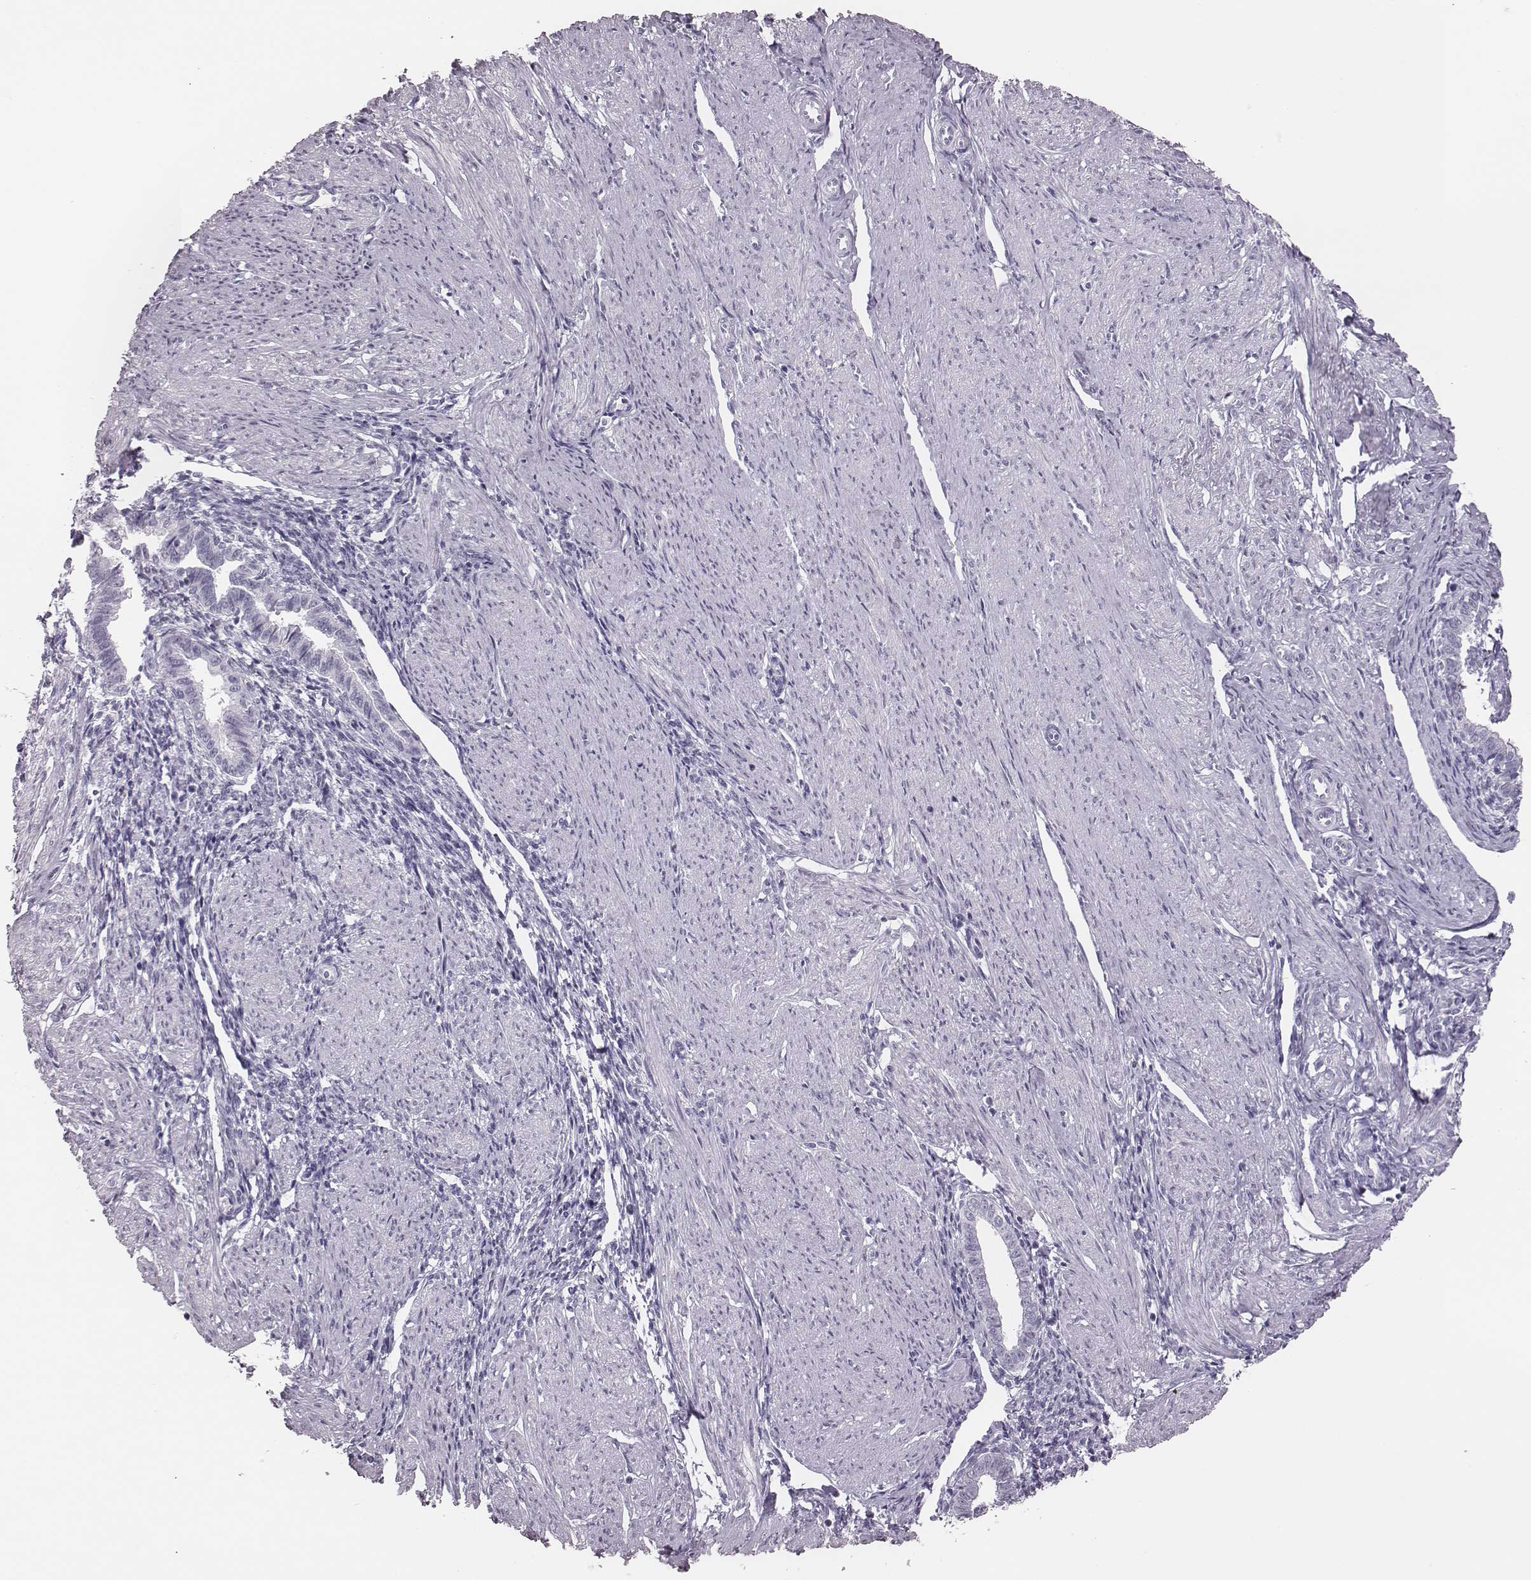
{"staining": {"intensity": "negative", "quantity": "none", "location": "none"}, "tissue": "endometrium", "cell_type": "Cells in endometrial stroma", "image_type": "normal", "snomed": [{"axis": "morphology", "description": "Normal tissue, NOS"}, {"axis": "topography", "description": "Endometrium"}], "caption": "IHC micrograph of unremarkable endometrium: human endometrium stained with DAB (3,3'-diaminobenzidine) displays no significant protein staining in cells in endometrial stroma. (DAB IHC, high magnification).", "gene": "H1", "patient": {"sex": "female", "age": 37}}